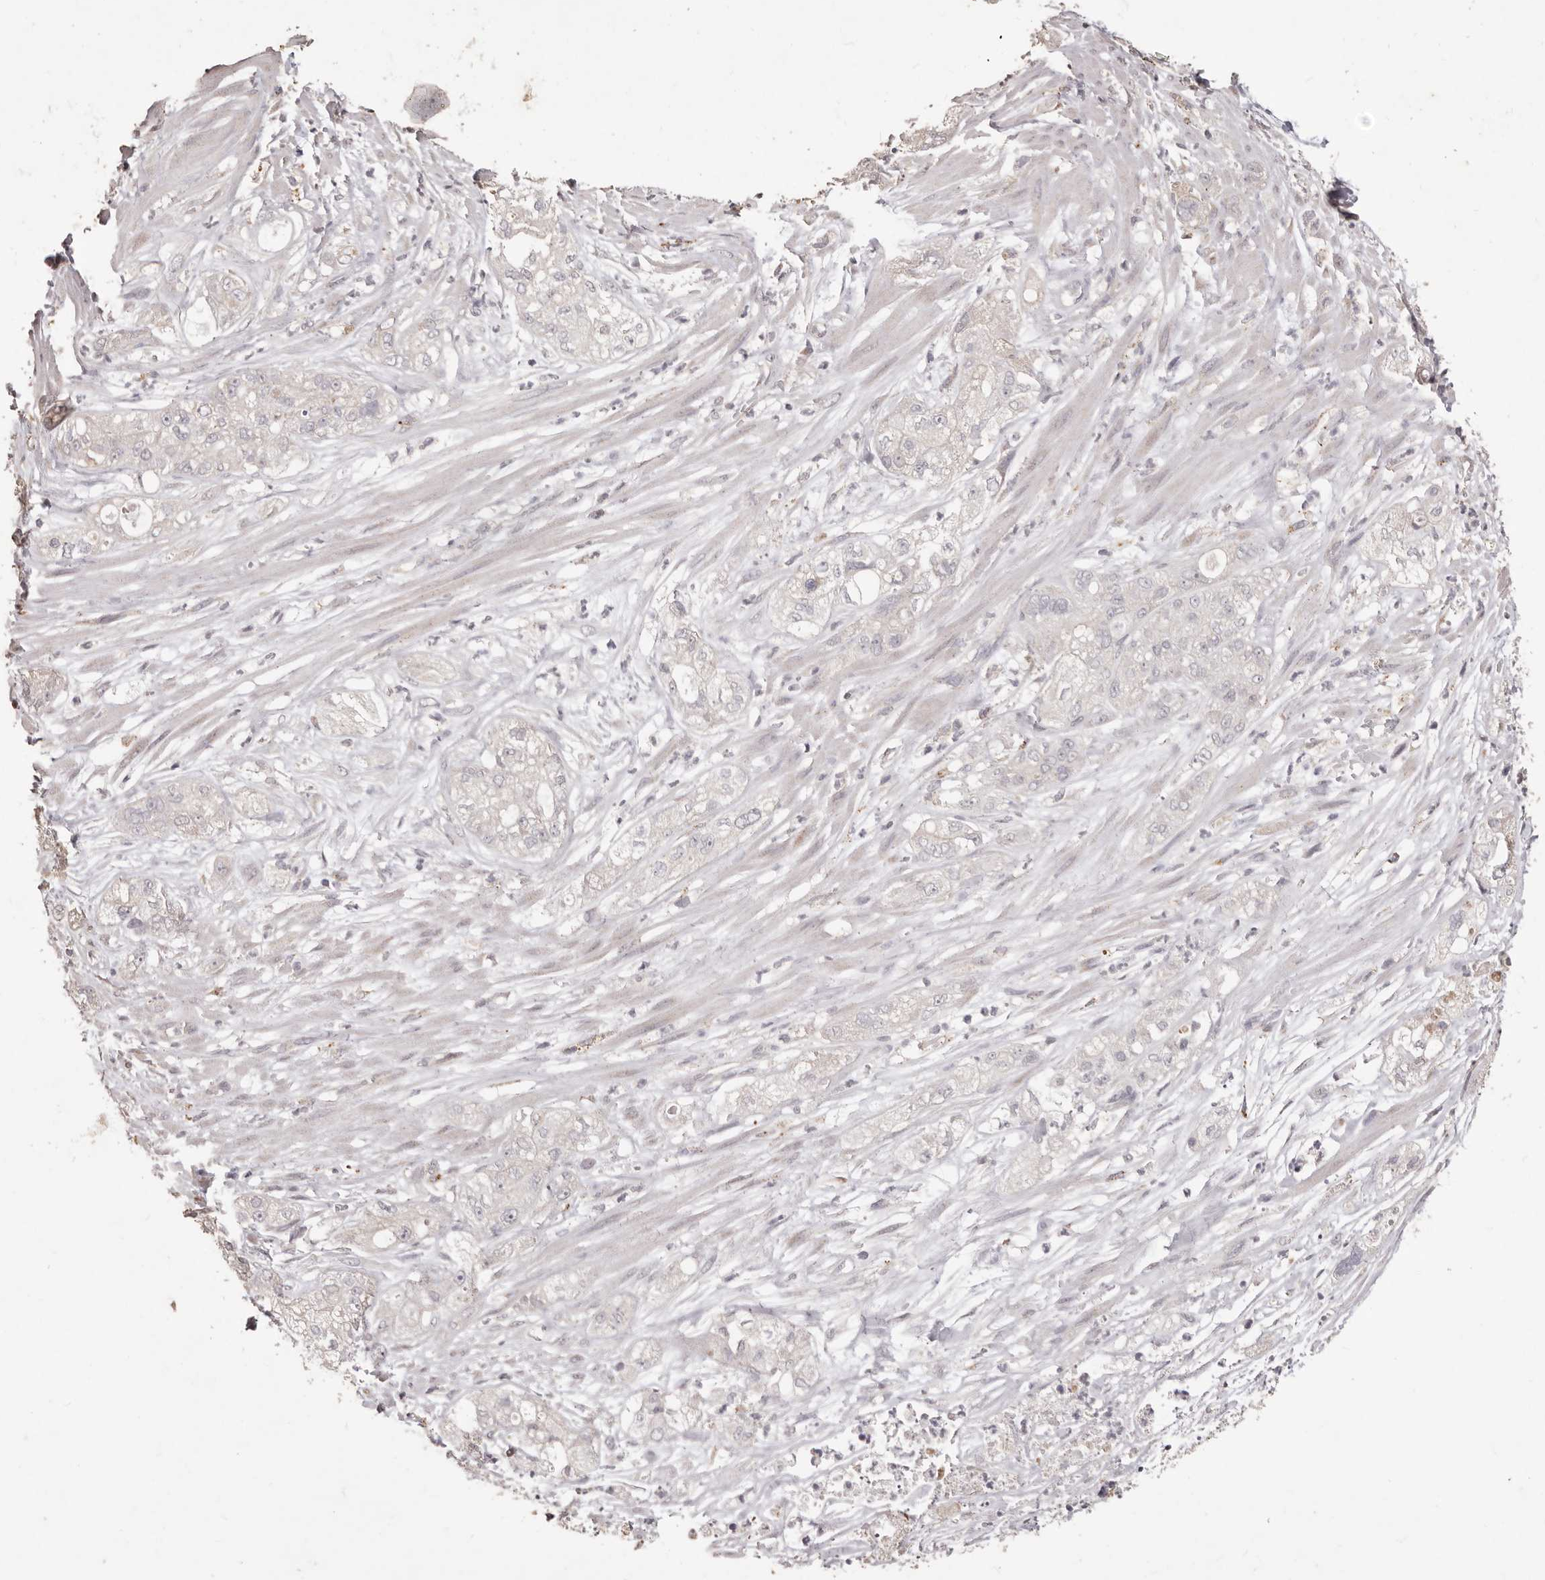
{"staining": {"intensity": "negative", "quantity": "none", "location": "none"}, "tissue": "pancreatic cancer", "cell_type": "Tumor cells", "image_type": "cancer", "snomed": [{"axis": "morphology", "description": "Adenocarcinoma, NOS"}, {"axis": "topography", "description": "Pancreas"}], "caption": "Pancreatic cancer was stained to show a protein in brown. There is no significant staining in tumor cells.", "gene": "PRSS27", "patient": {"sex": "female", "age": 78}}